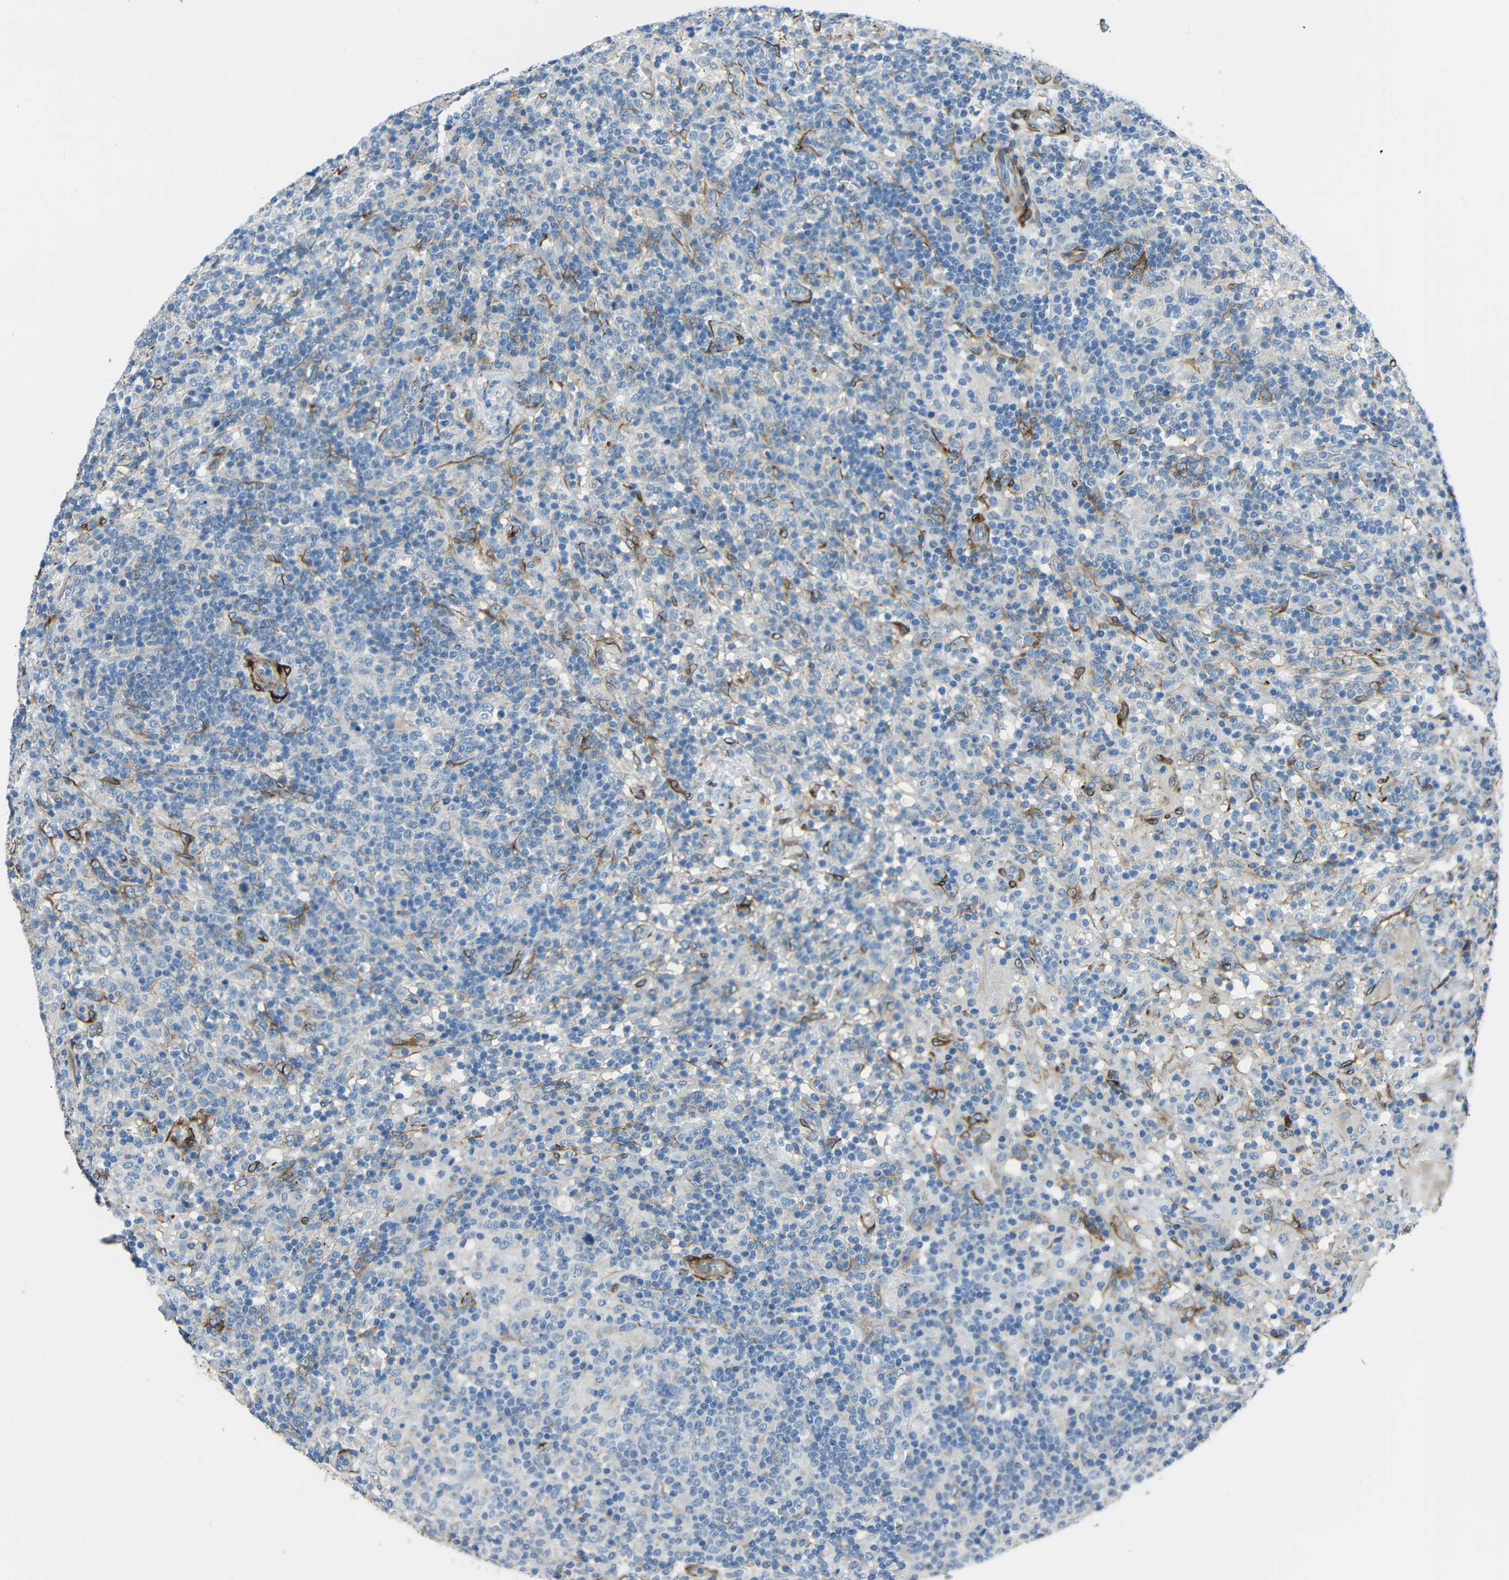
{"staining": {"intensity": "negative", "quantity": "none", "location": "none"}, "tissue": "lymphoma", "cell_type": "Tumor cells", "image_type": "cancer", "snomed": [{"axis": "morphology", "description": "Hodgkin's disease, NOS"}, {"axis": "topography", "description": "Lymph node"}], "caption": "There is no significant staining in tumor cells of lymphoma.", "gene": "DCLK1", "patient": {"sex": "male", "age": 70}}